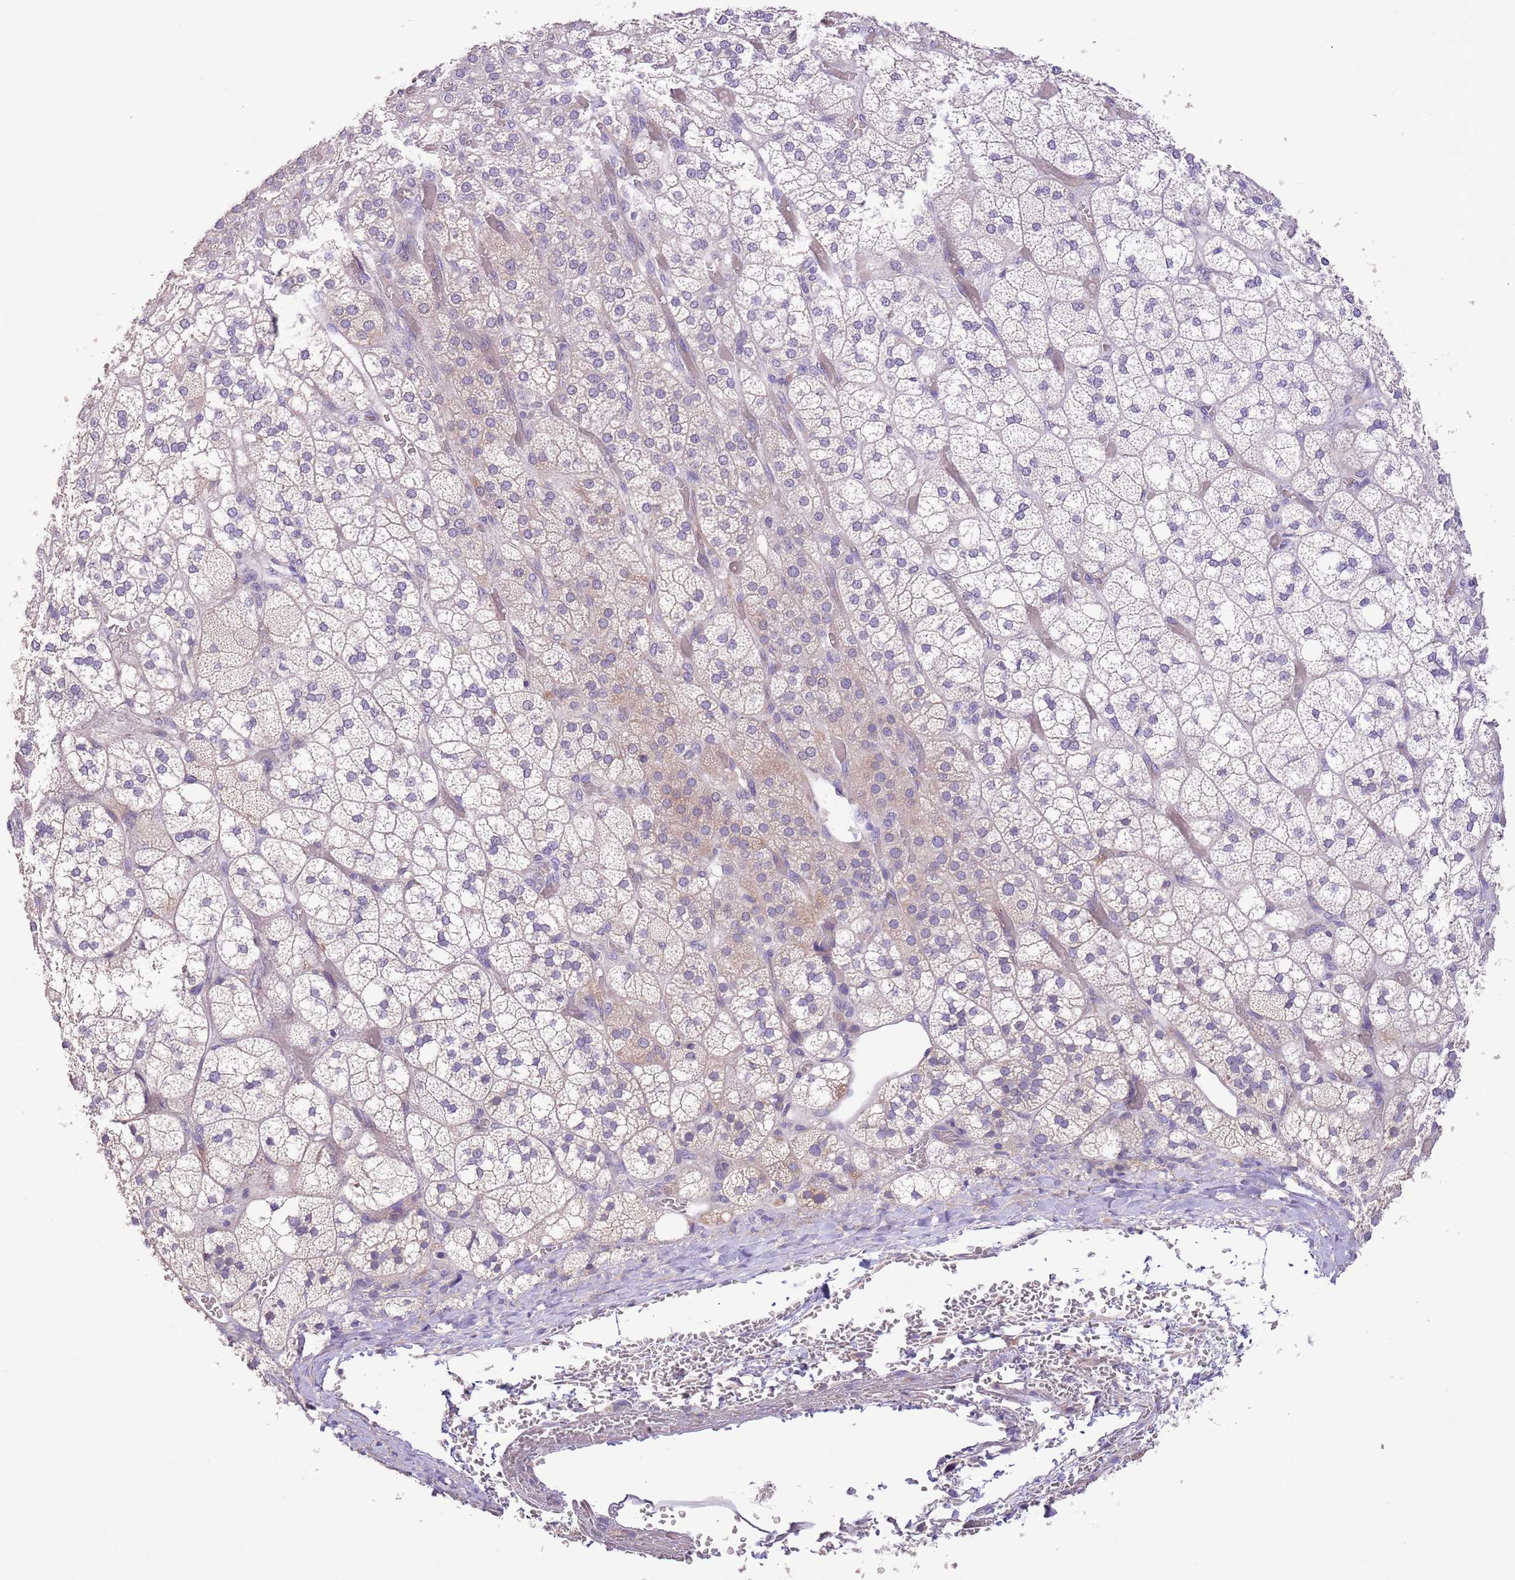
{"staining": {"intensity": "weak", "quantity": "<25%", "location": "cytoplasmic/membranous"}, "tissue": "adrenal gland", "cell_type": "Glandular cells", "image_type": "normal", "snomed": [{"axis": "morphology", "description": "Normal tissue, NOS"}, {"axis": "topography", "description": "Adrenal gland"}], "caption": "This is an immunohistochemistry micrograph of benign human adrenal gland. There is no positivity in glandular cells.", "gene": "ZNF658", "patient": {"sex": "male", "age": 61}}